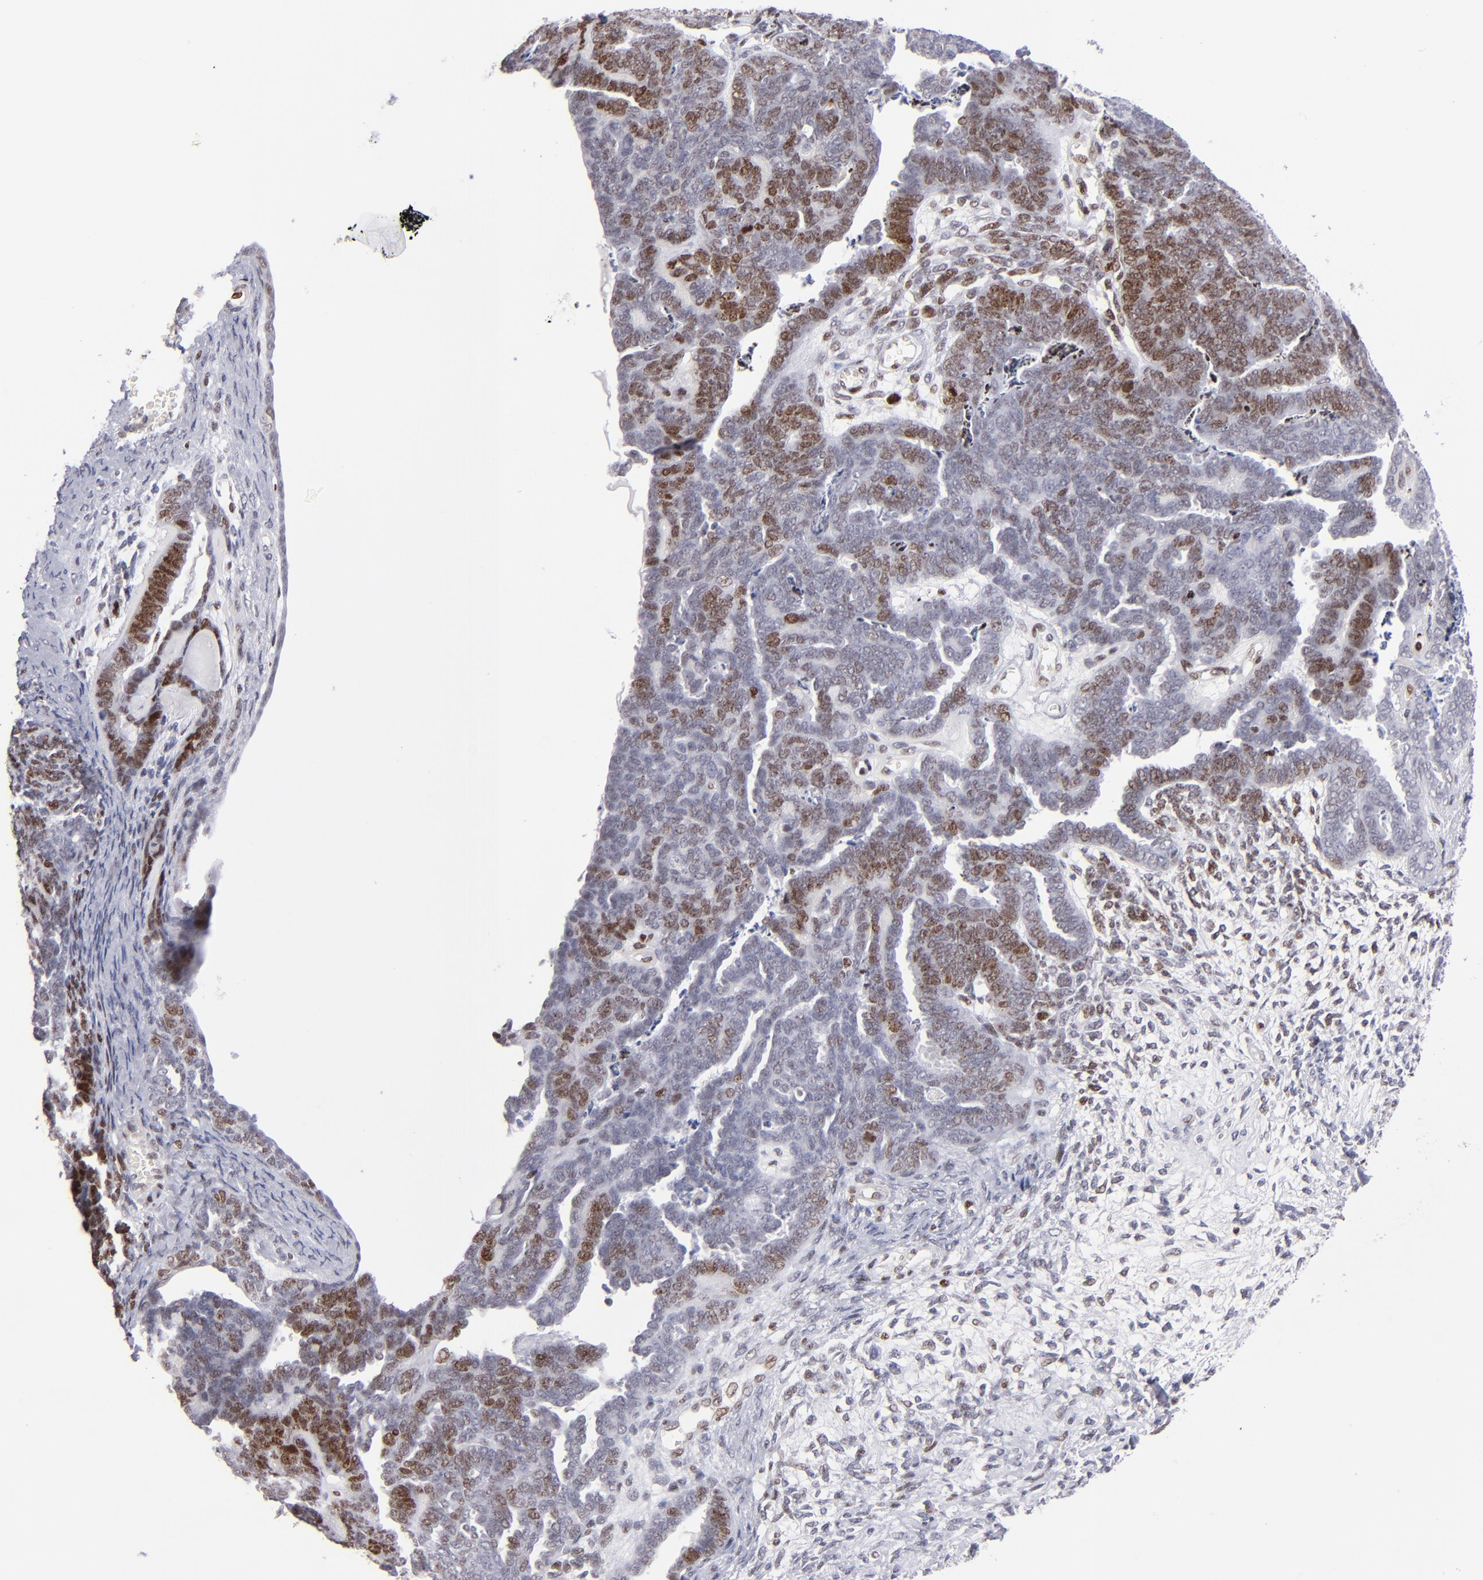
{"staining": {"intensity": "strong", "quantity": "<25%", "location": "nuclear"}, "tissue": "endometrial cancer", "cell_type": "Tumor cells", "image_type": "cancer", "snomed": [{"axis": "morphology", "description": "Neoplasm, malignant, NOS"}, {"axis": "topography", "description": "Endometrium"}], "caption": "DAB immunohistochemical staining of endometrial cancer (malignant neoplasm) demonstrates strong nuclear protein staining in approximately <25% of tumor cells.", "gene": "POLA1", "patient": {"sex": "female", "age": 74}}